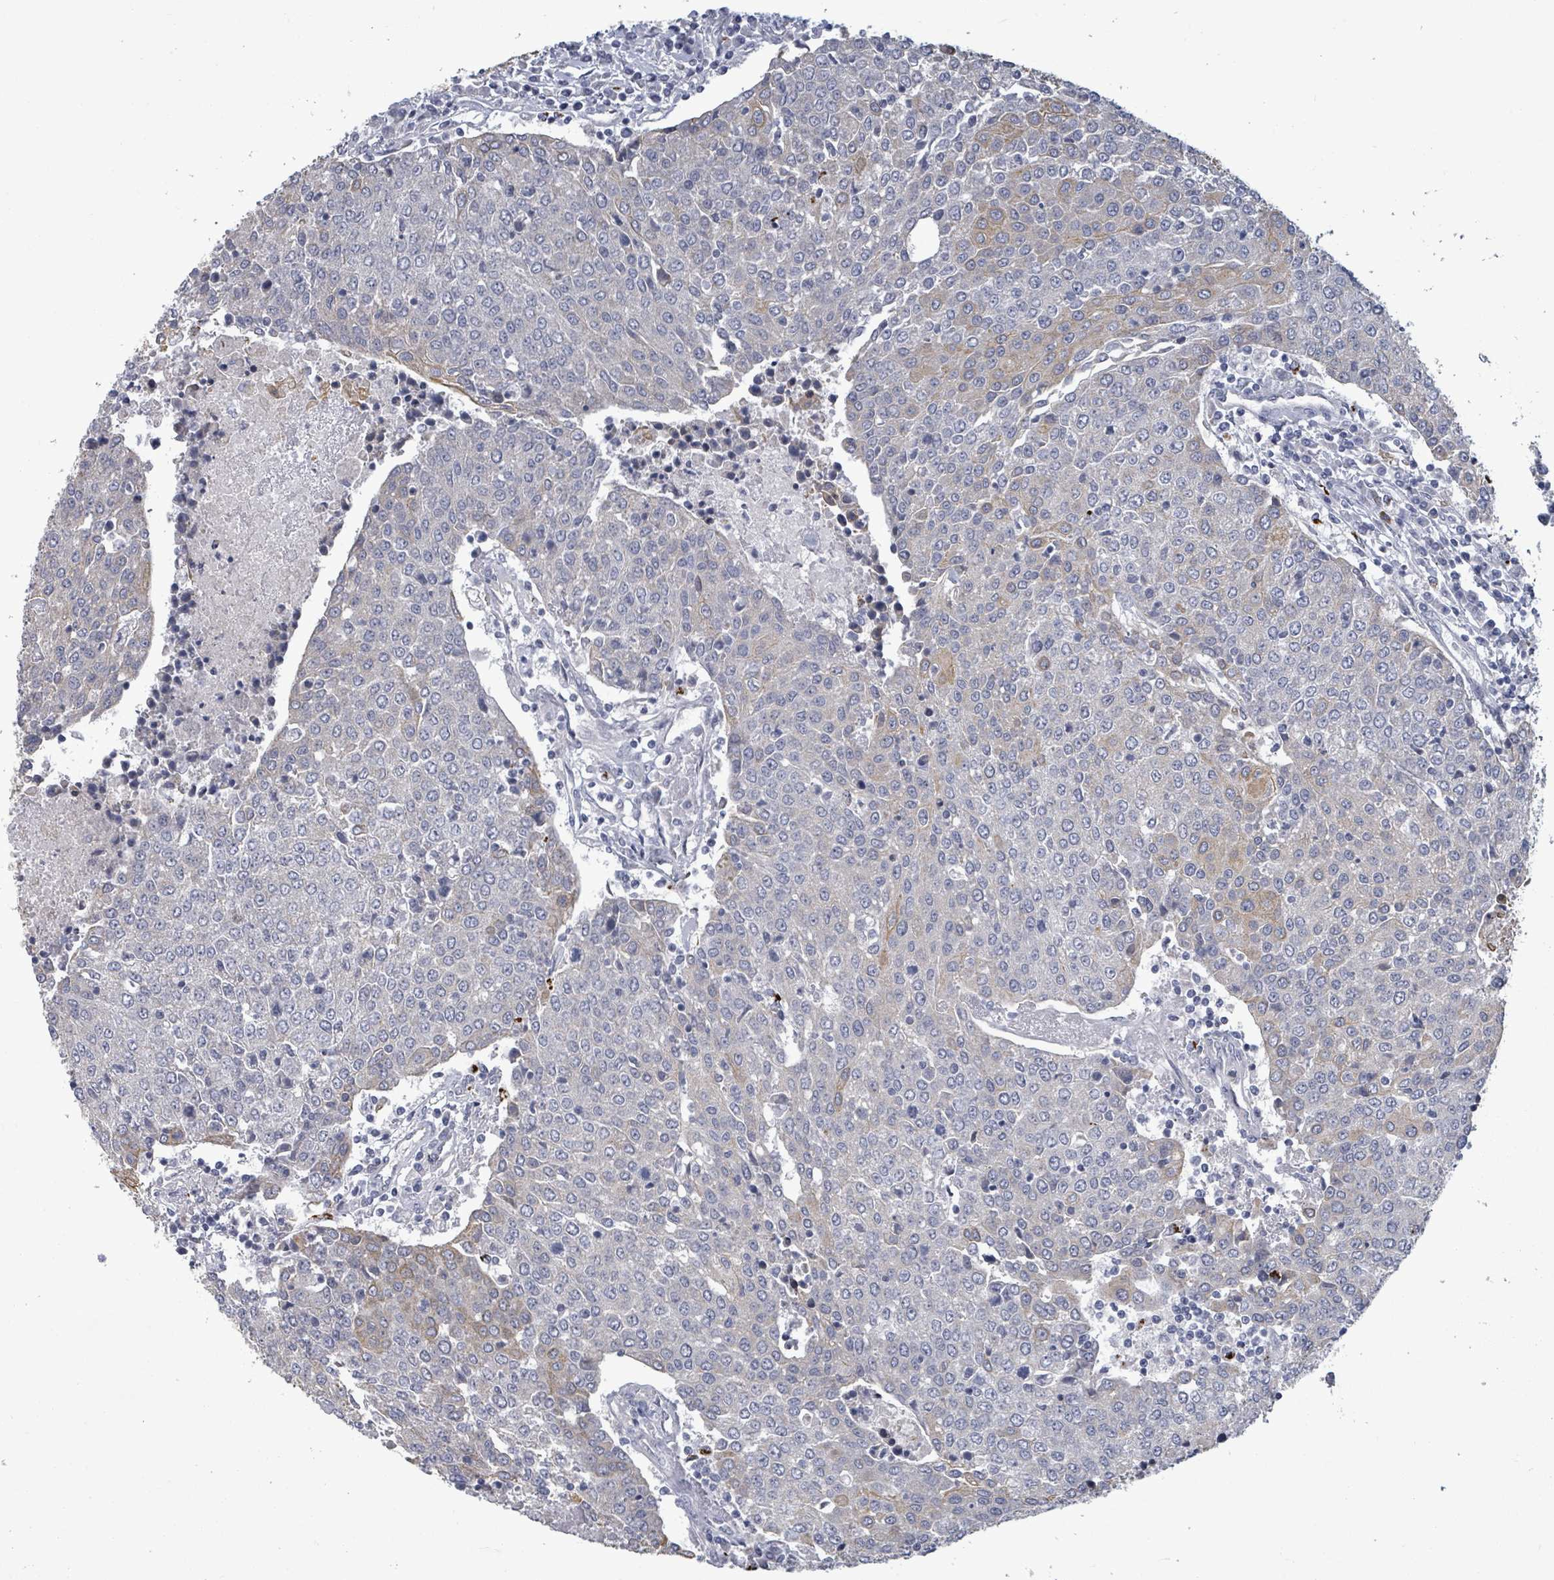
{"staining": {"intensity": "weak", "quantity": "<25%", "location": "cytoplasmic/membranous"}, "tissue": "urothelial cancer", "cell_type": "Tumor cells", "image_type": "cancer", "snomed": [{"axis": "morphology", "description": "Urothelial carcinoma, High grade"}, {"axis": "topography", "description": "Urinary bladder"}], "caption": "This is an immunohistochemistry (IHC) histopathology image of human high-grade urothelial carcinoma. There is no positivity in tumor cells.", "gene": "ASB12", "patient": {"sex": "female", "age": 85}}